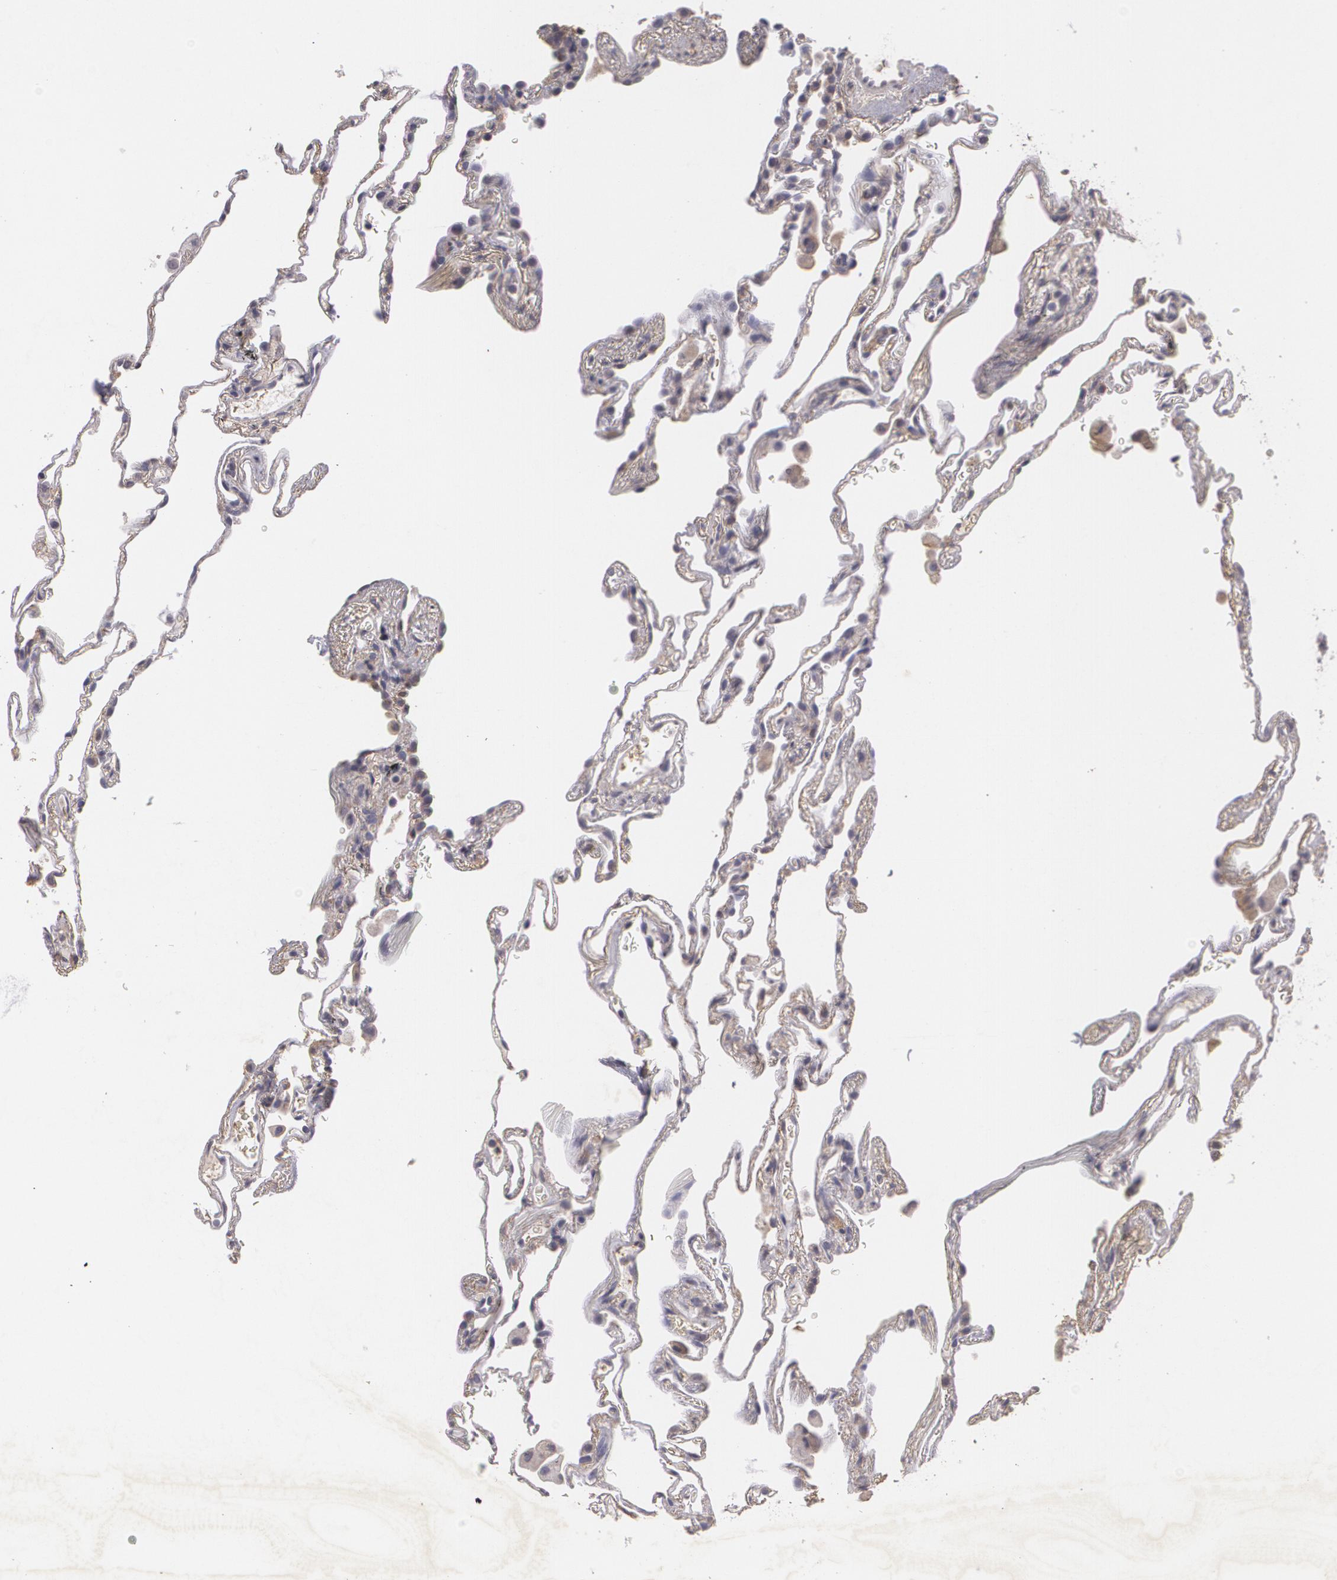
{"staining": {"intensity": "negative", "quantity": "none", "location": "none"}, "tissue": "lung", "cell_type": "Alveolar cells", "image_type": "normal", "snomed": [{"axis": "morphology", "description": "Normal tissue, NOS"}, {"axis": "morphology", "description": "Inflammation, NOS"}, {"axis": "topography", "description": "Lung"}], "caption": "Protein analysis of benign lung displays no significant expression in alveolar cells.", "gene": "KCNA4", "patient": {"sex": "male", "age": 69}}